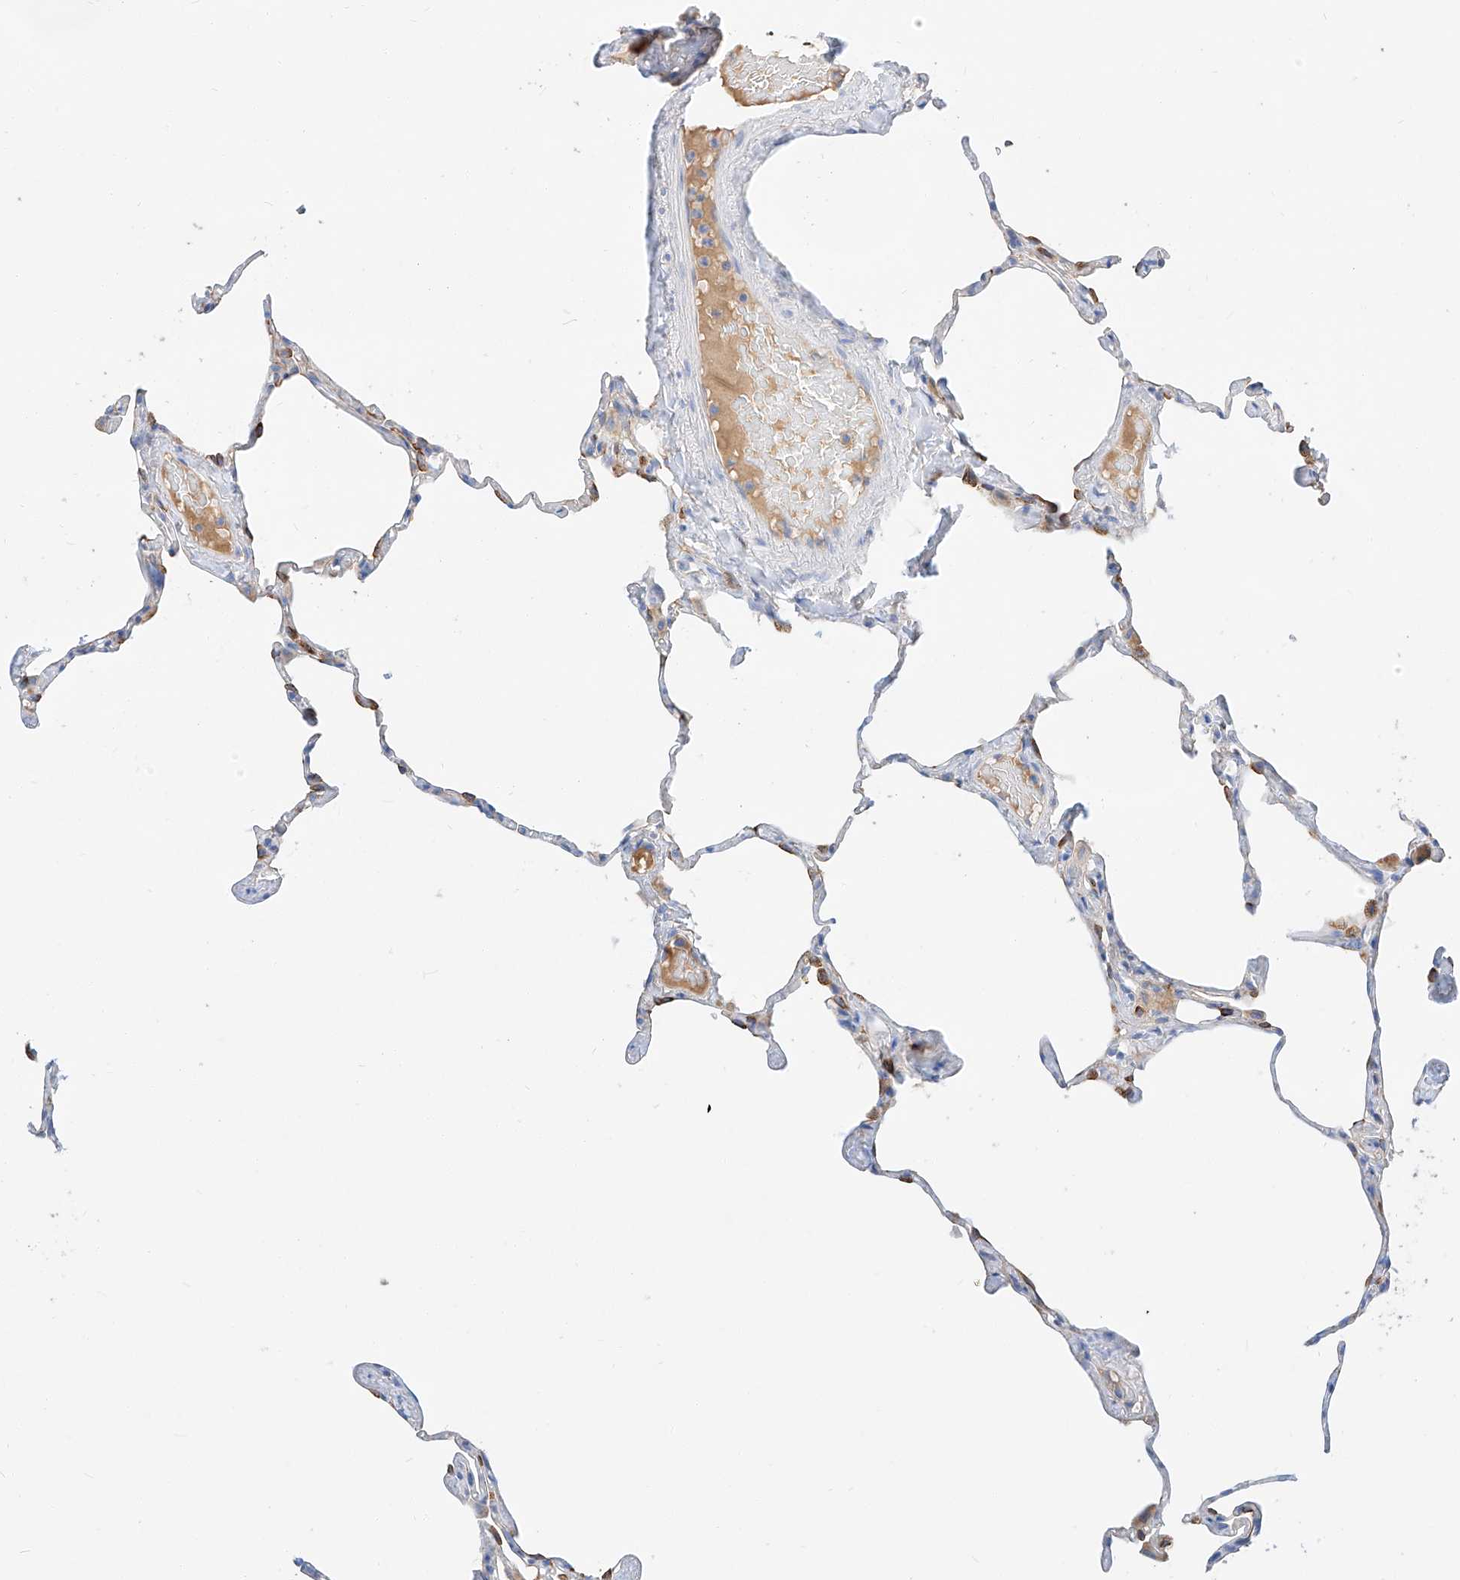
{"staining": {"intensity": "moderate", "quantity": "<25%", "location": "cytoplasmic/membranous"}, "tissue": "lung", "cell_type": "Alveolar cells", "image_type": "normal", "snomed": [{"axis": "morphology", "description": "Normal tissue, NOS"}, {"axis": "topography", "description": "Lung"}], "caption": "IHC of normal human lung displays low levels of moderate cytoplasmic/membranous expression in about <25% of alveolar cells. (Brightfield microscopy of DAB IHC at high magnification).", "gene": "MAP7", "patient": {"sex": "male", "age": 65}}